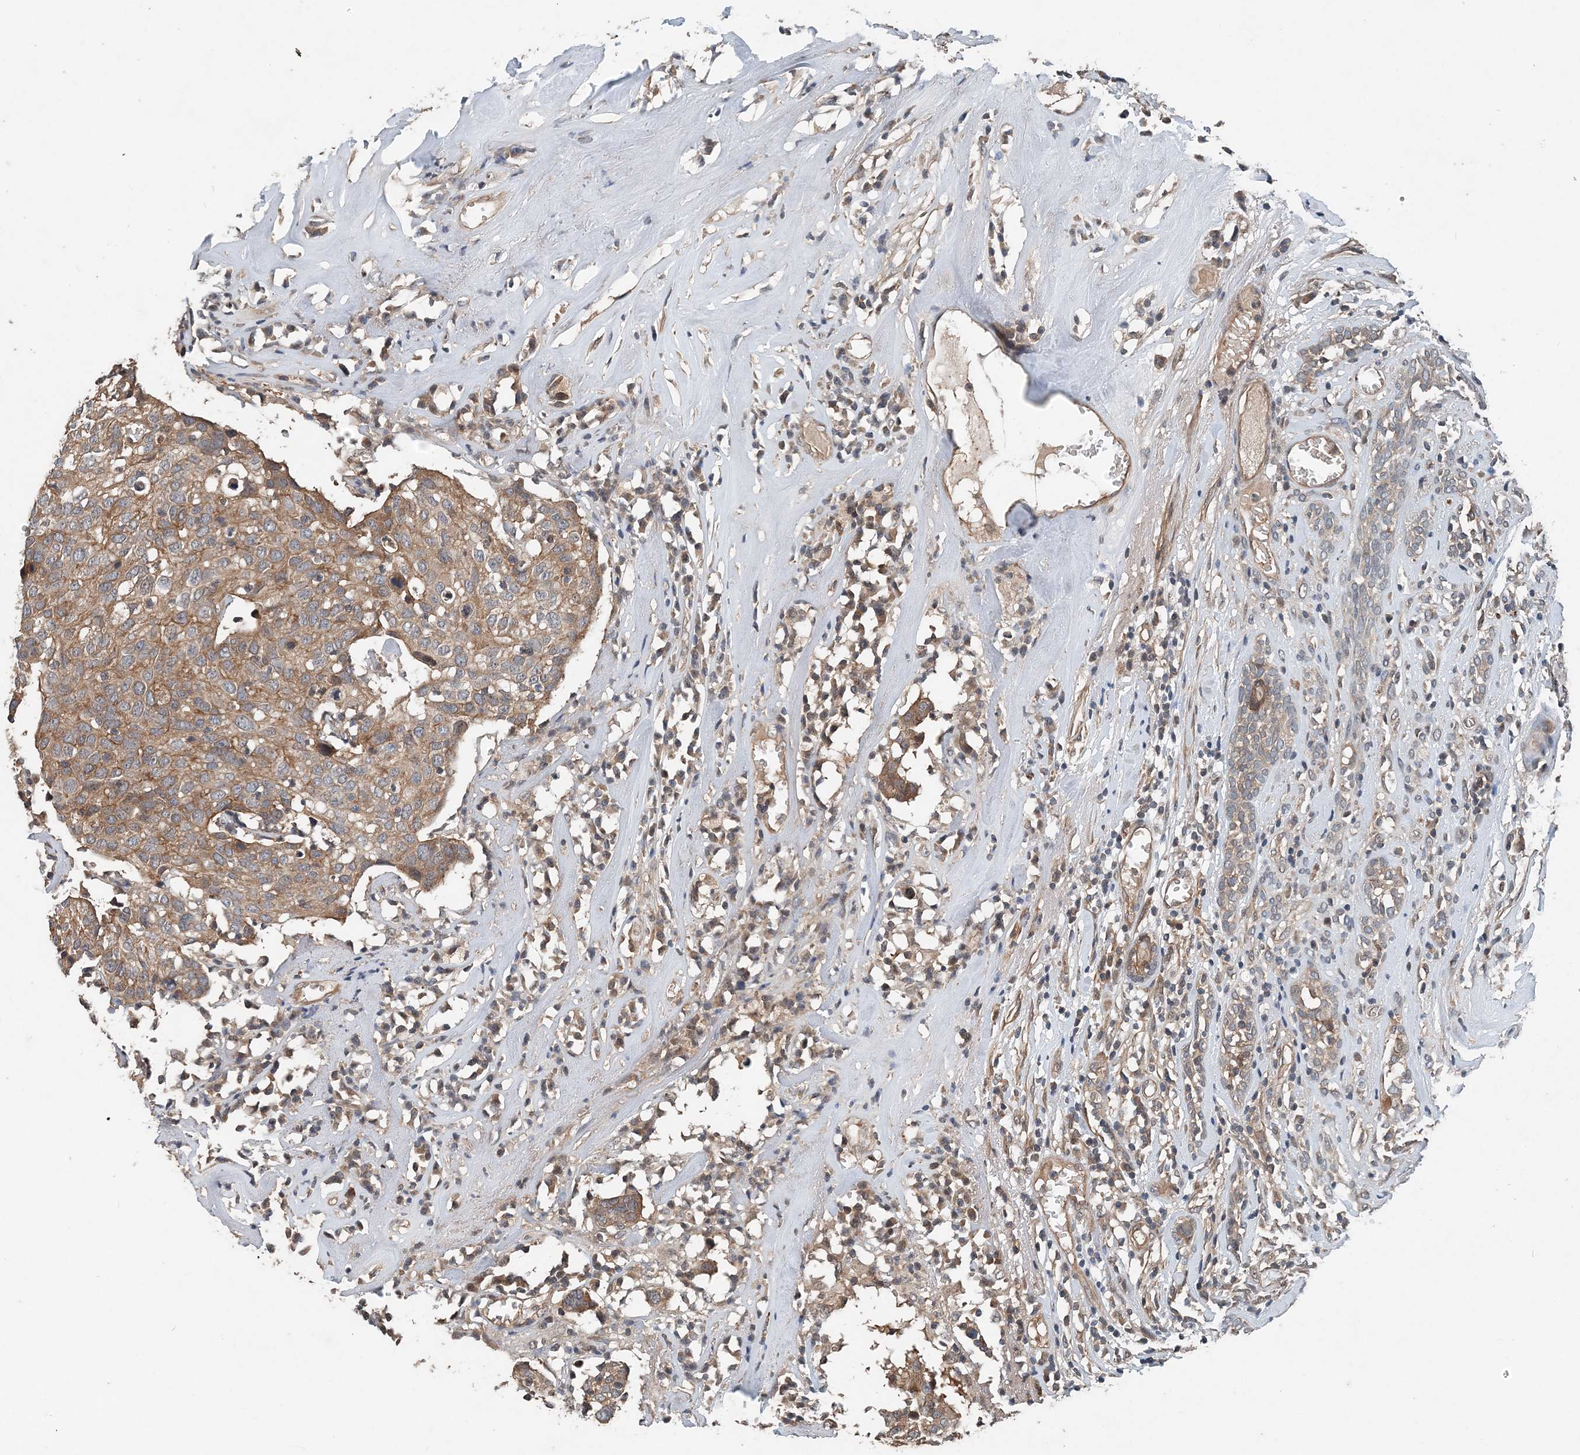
{"staining": {"intensity": "moderate", "quantity": ">75%", "location": "cytoplasmic/membranous"}, "tissue": "head and neck cancer", "cell_type": "Tumor cells", "image_type": "cancer", "snomed": [{"axis": "morphology", "description": "Adenocarcinoma, NOS"}, {"axis": "topography", "description": "Salivary gland"}, {"axis": "topography", "description": "Head-Neck"}], "caption": "Protein expression analysis of adenocarcinoma (head and neck) exhibits moderate cytoplasmic/membranous expression in approximately >75% of tumor cells.", "gene": "SMPD3", "patient": {"sex": "female", "age": 65}}